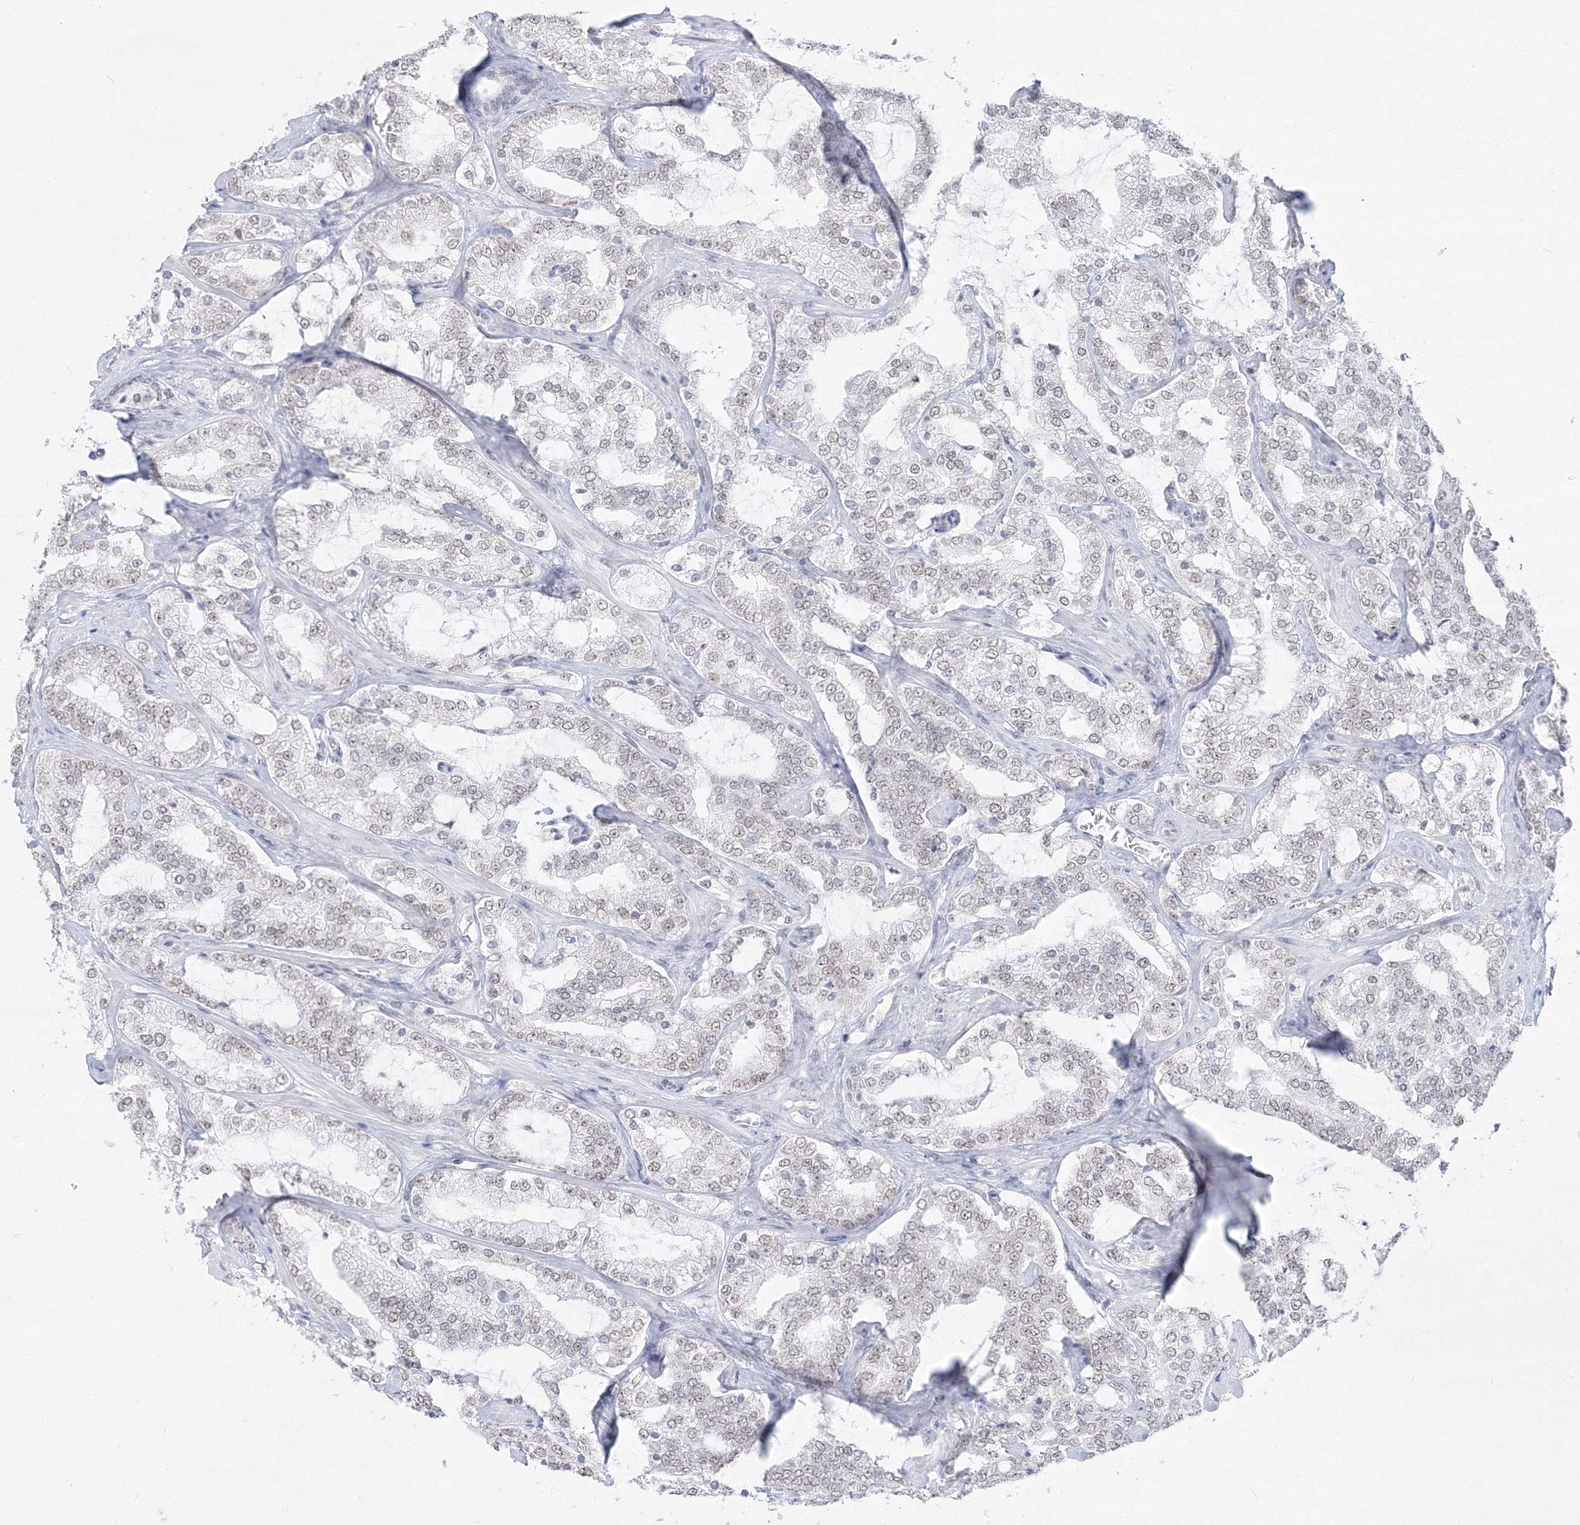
{"staining": {"intensity": "weak", "quantity": "25%-75%", "location": "nuclear"}, "tissue": "prostate cancer", "cell_type": "Tumor cells", "image_type": "cancer", "snomed": [{"axis": "morphology", "description": "Adenocarcinoma, High grade"}, {"axis": "topography", "description": "Prostate"}], "caption": "IHC micrograph of neoplastic tissue: prostate cancer stained using immunohistochemistry demonstrates low levels of weak protein expression localized specifically in the nuclear of tumor cells, appearing as a nuclear brown color.", "gene": "PPP4R2", "patient": {"sex": "male", "age": 64}}